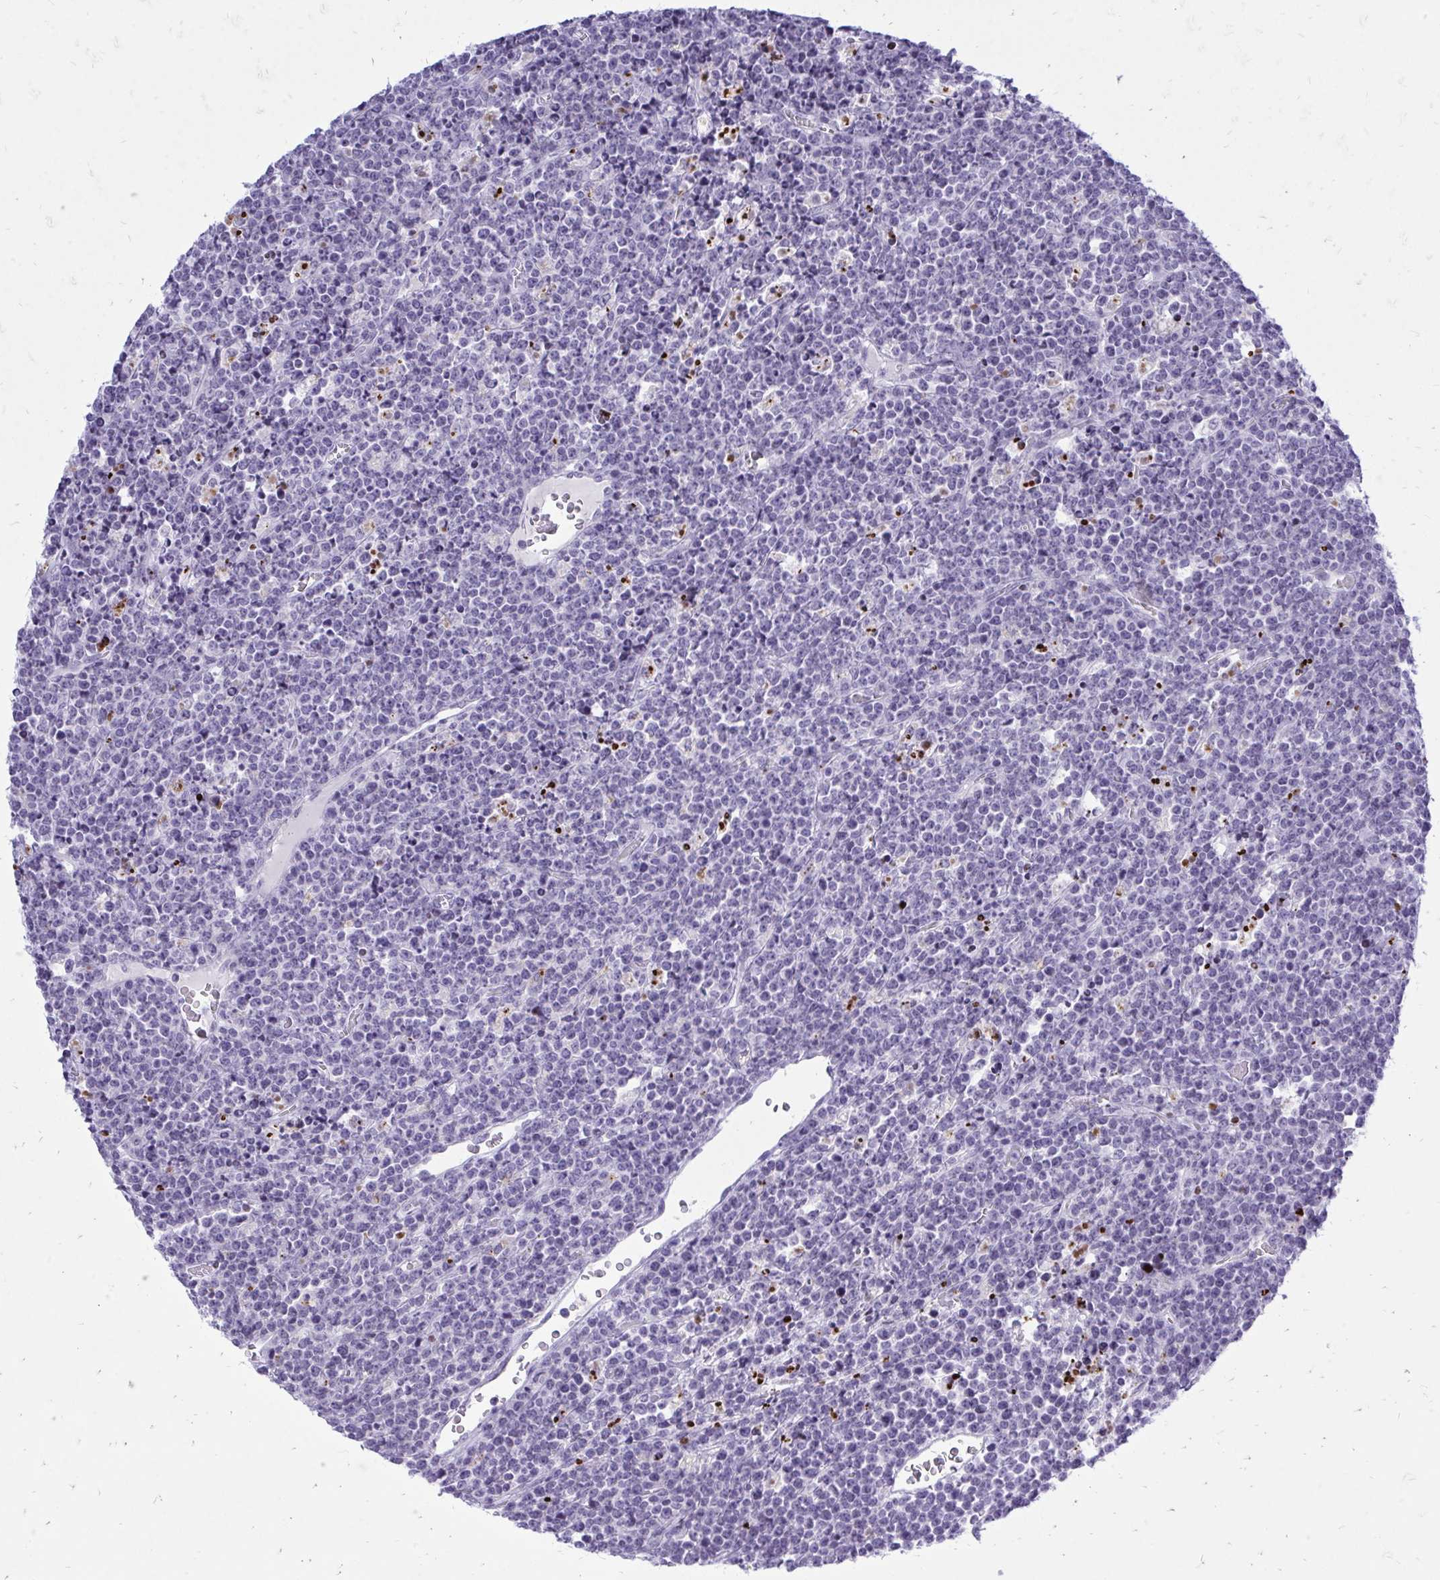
{"staining": {"intensity": "negative", "quantity": "none", "location": "none"}, "tissue": "lymphoma", "cell_type": "Tumor cells", "image_type": "cancer", "snomed": [{"axis": "morphology", "description": "Malignant lymphoma, non-Hodgkin's type, High grade"}, {"axis": "topography", "description": "Ovary"}], "caption": "Immunohistochemical staining of human malignant lymphoma, non-Hodgkin's type (high-grade) shows no significant positivity in tumor cells.", "gene": "GABRA1", "patient": {"sex": "female", "age": 56}}